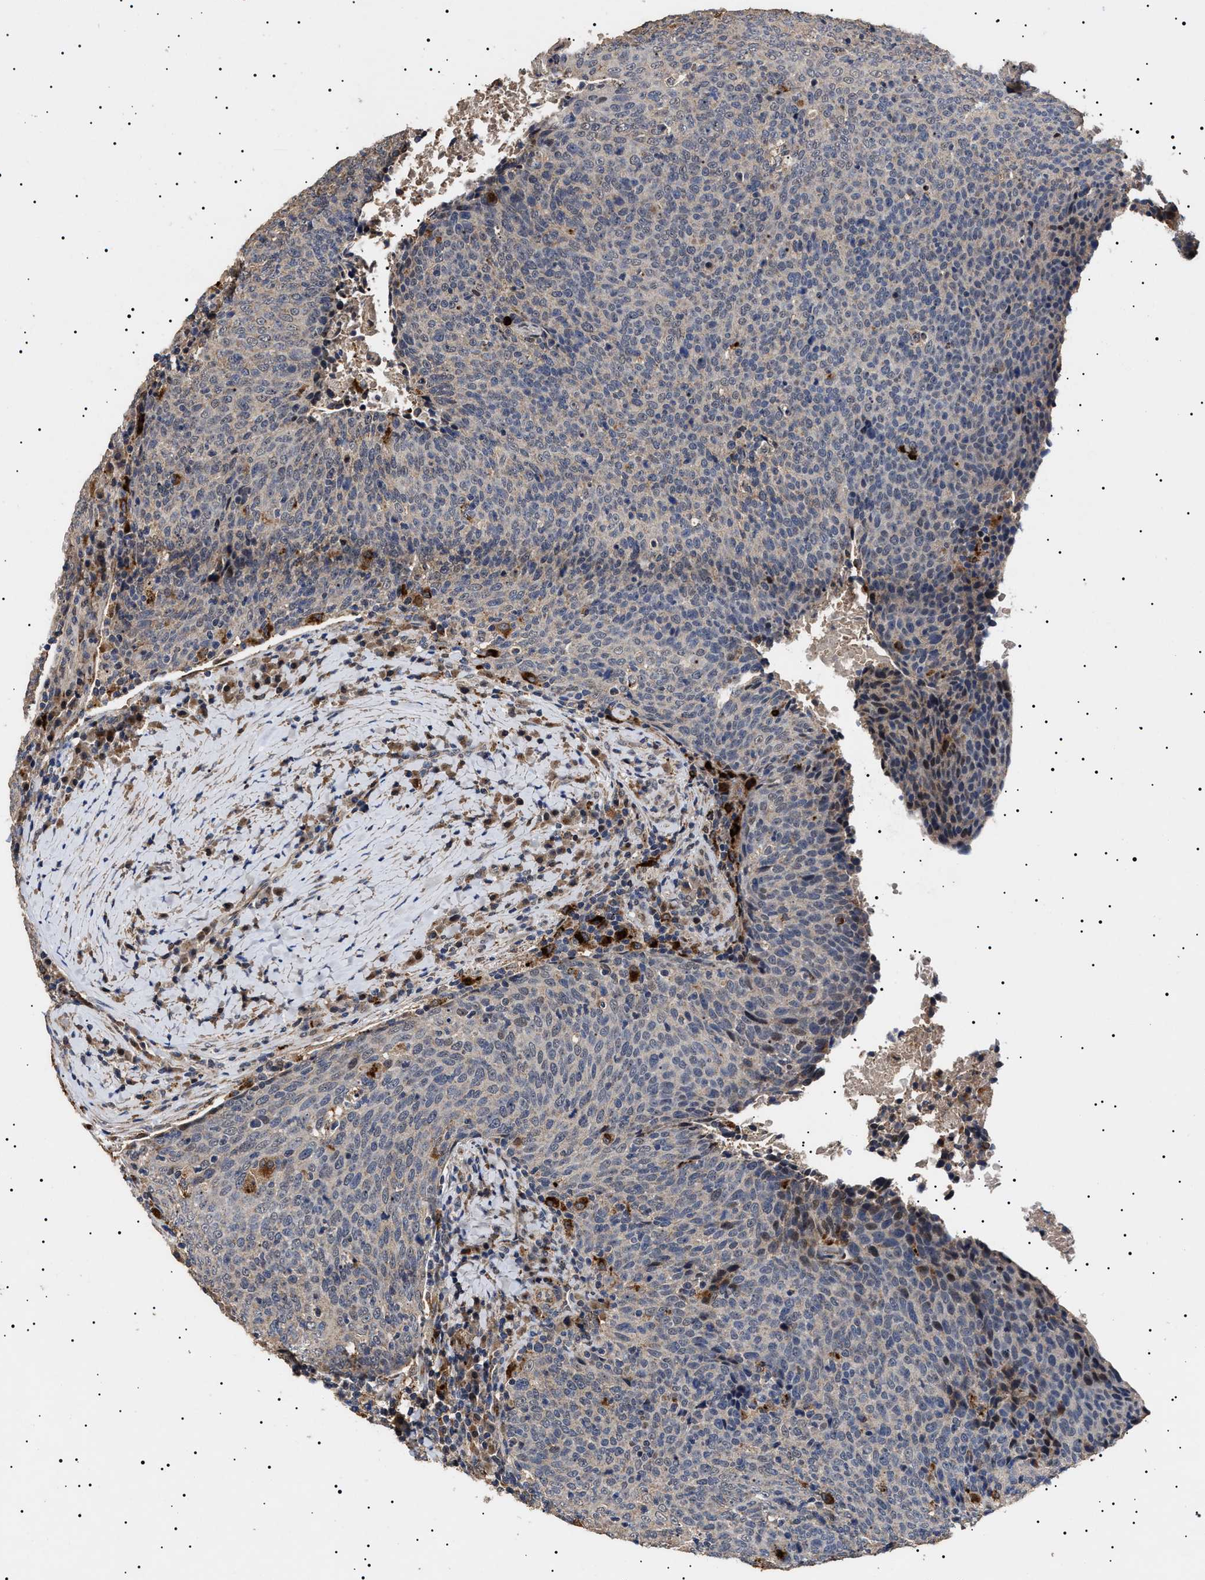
{"staining": {"intensity": "negative", "quantity": "none", "location": "none"}, "tissue": "head and neck cancer", "cell_type": "Tumor cells", "image_type": "cancer", "snomed": [{"axis": "morphology", "description": "Squamous cell carcinoma, NOS"}, {"axis": "morphology", "description": "Squamous cell carcinoma, metastatic, NOS"}, {"axis": "topography", "description": "Lymph node"}, {"axis": "topography", "description": "Head-Neck"}], "caption": "Head and neck cancer was stained to show a protein in brown. There is no significant staining in tumor cells.", "gene": "RAB34", "patient": {"sex": "male", "age": 62}}